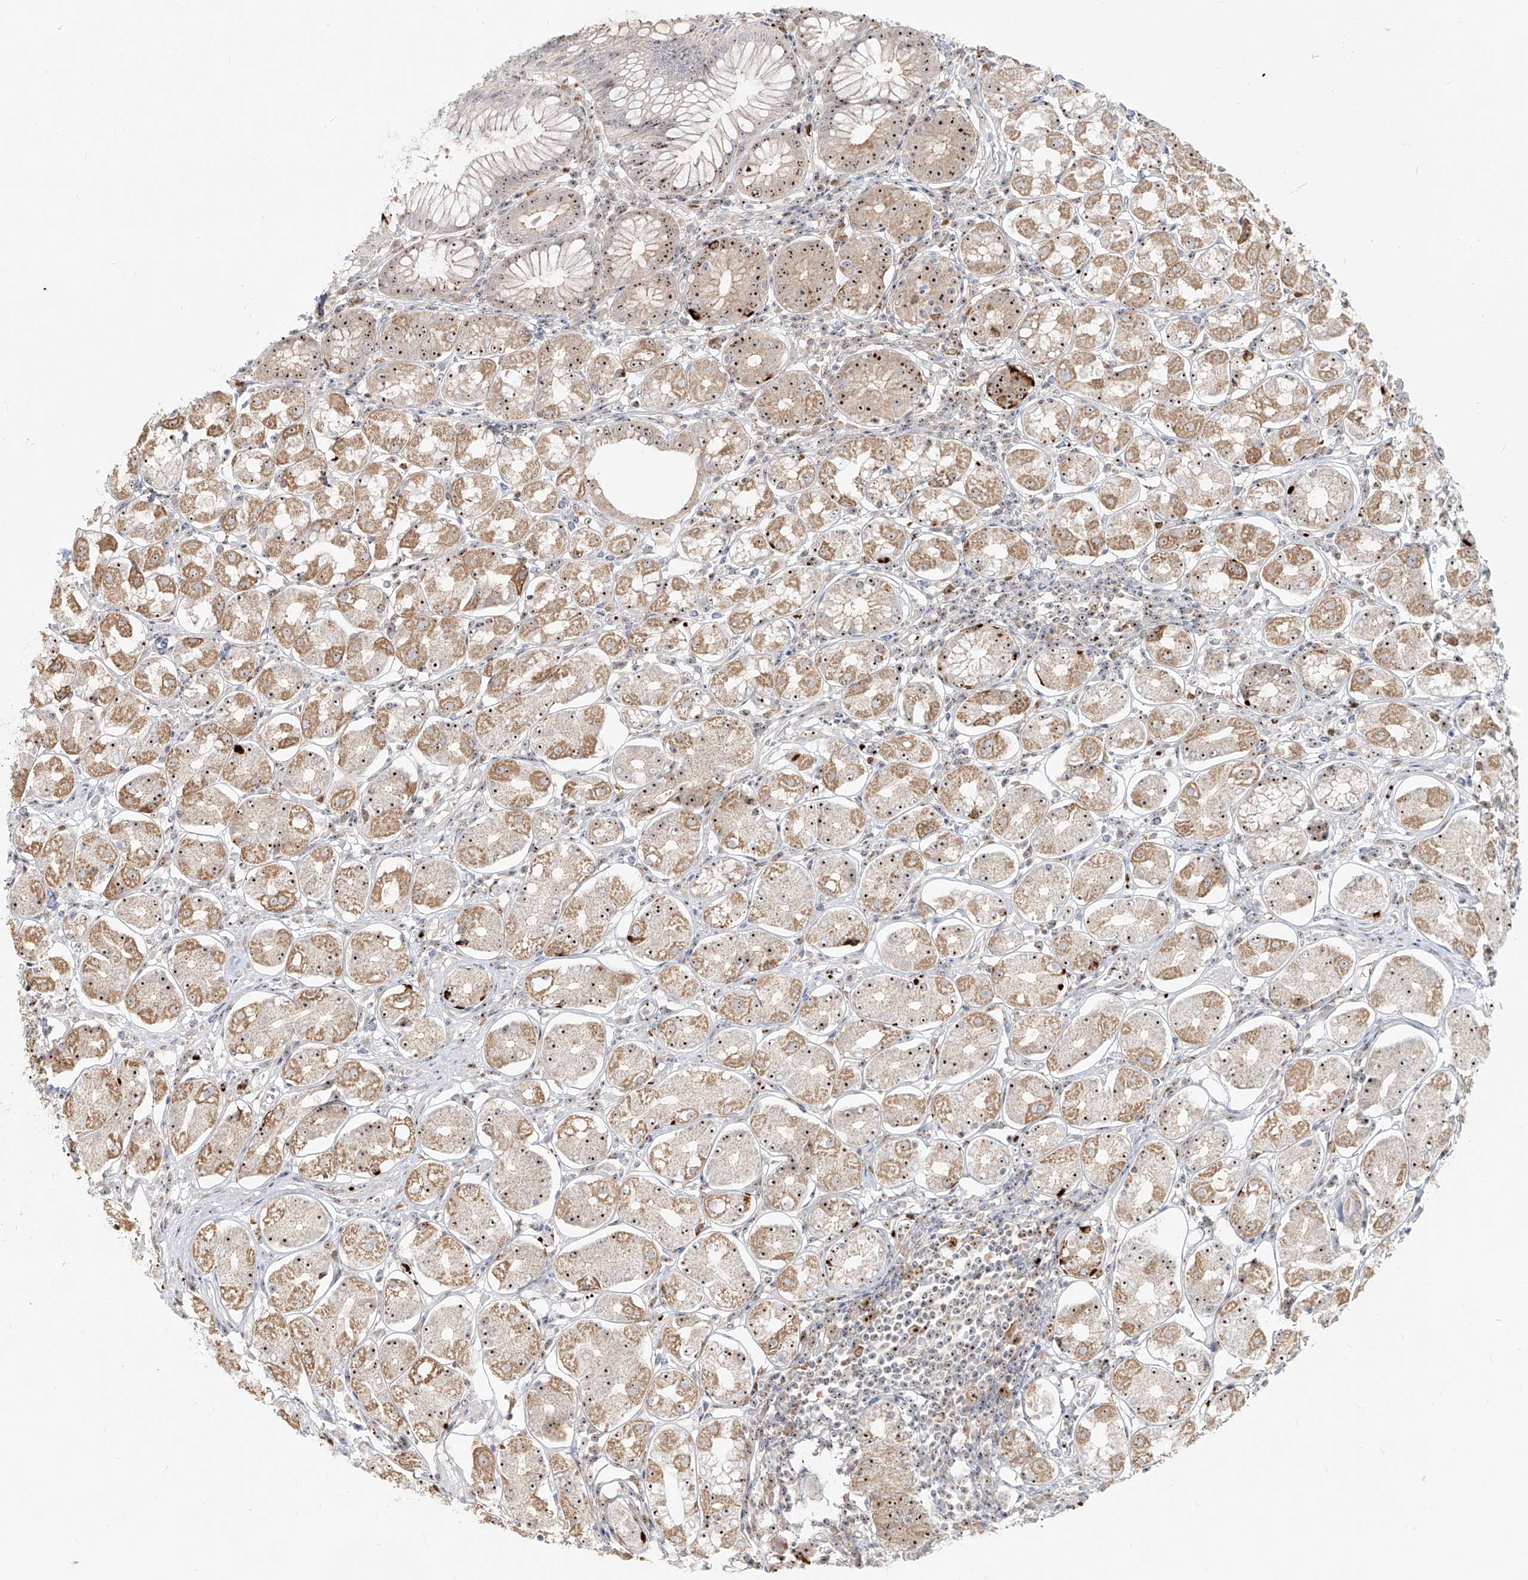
{"staining": {"intensity": "strong", "quantity": ">75%", "location": "cytoplasmic/membranous,nuclear"}, "tissue": "stomach", "cell_type": "Glandular cells", "image_type": "normal", "snomed": [{"axis": "morphology", "description": "Normal tissue, NOS"}, {"axis": "topography", "description": "Stomach, lower"}], "caption": "High-magnification brightfield microscopy of benign stomach stained with DAB (3,3'-diaminobenzidine) (brown) and counterstained with hematoxylin (blue). glandular cells exhibit strong cytoplasmic/membranous,nuclear positivity is appreciated in about>75% of cells.", "gene": "BYSL", "patient": {"sex": "female", "age": 56}}